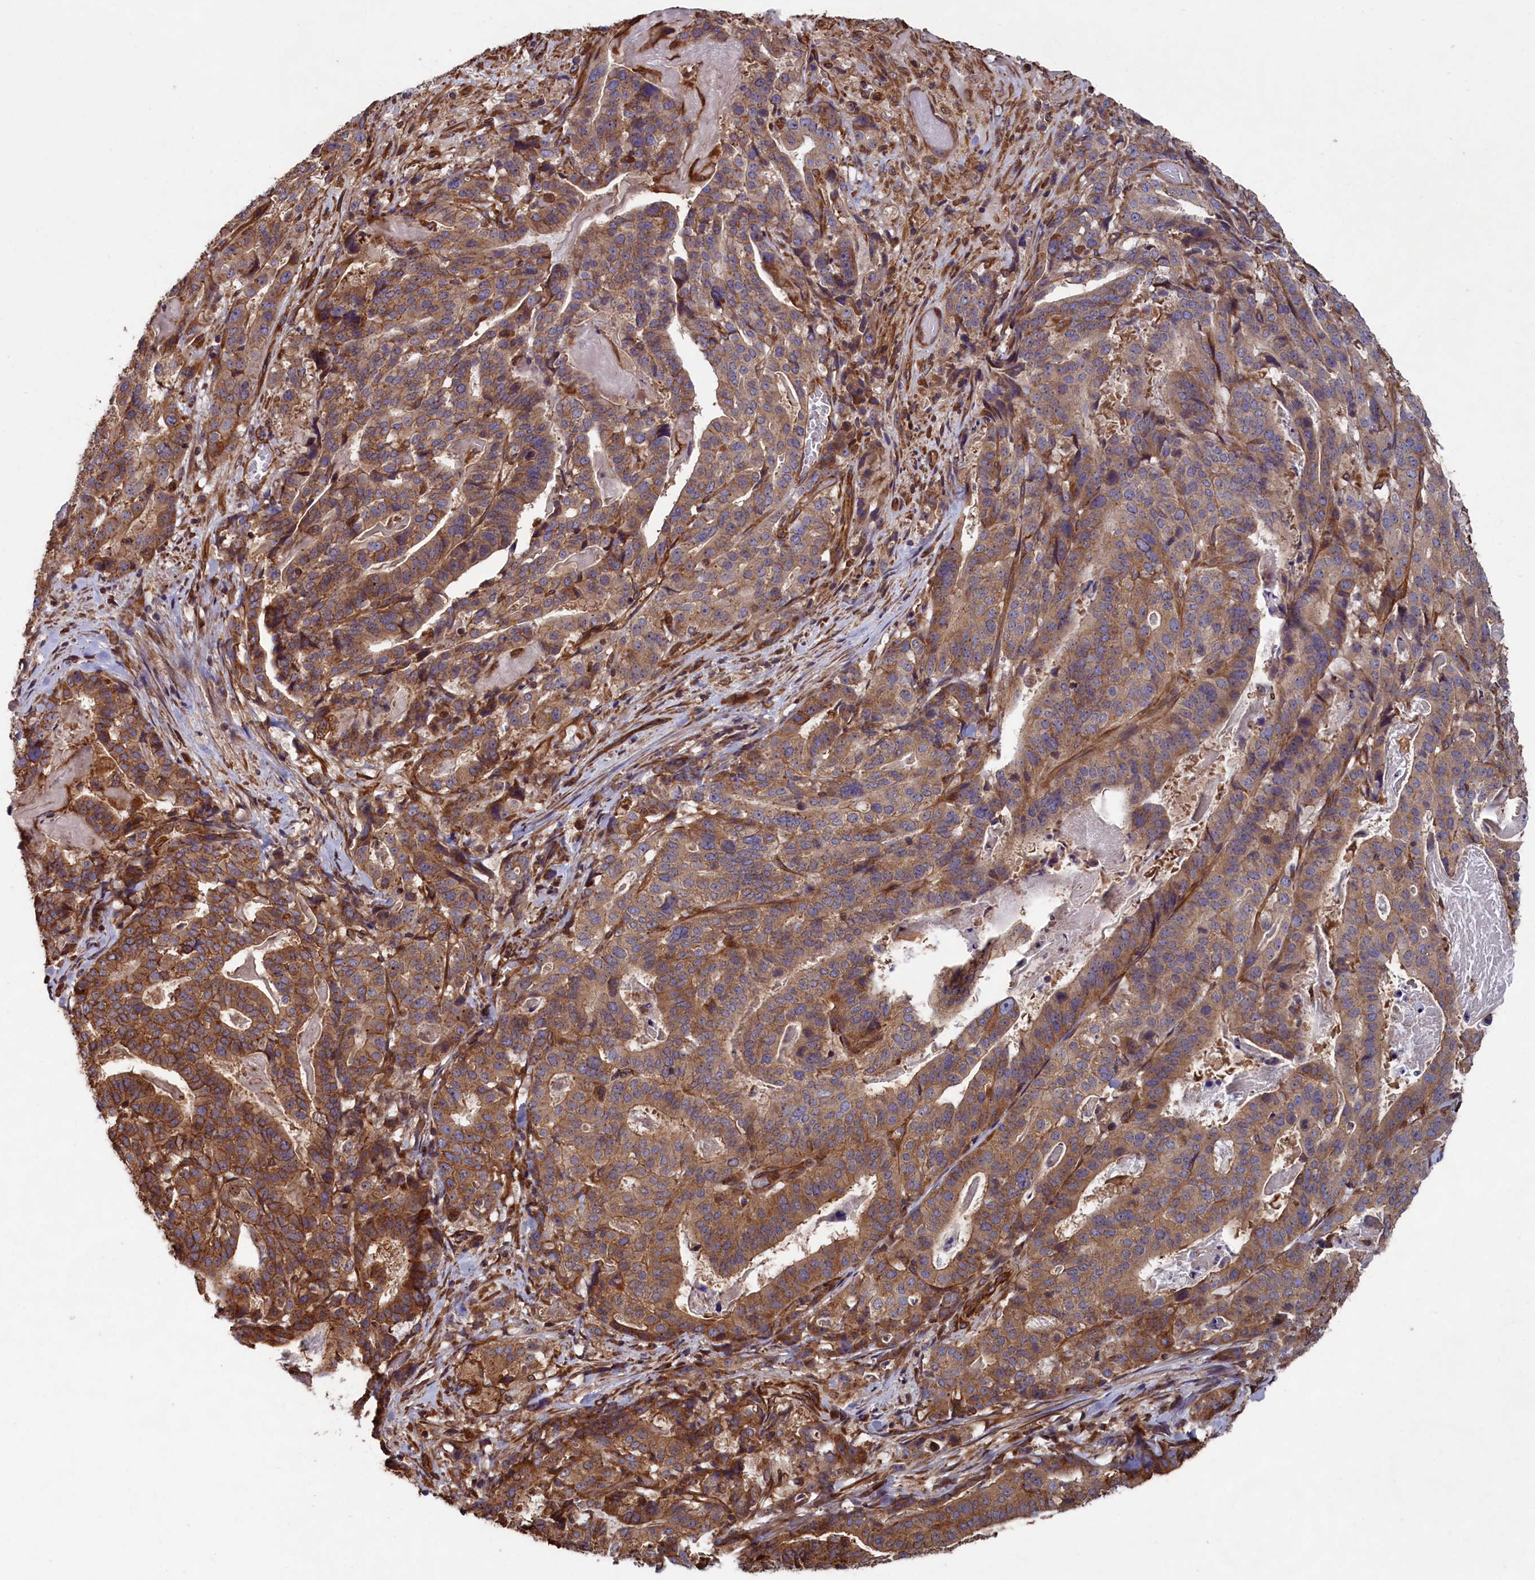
{"staining": {"intensity": "moderate", "quantity": "25%-75%", "location": "cytoplasmic/membranous"}, "tissue": "stomach cancer", "cell_type": "Tumor cells", "image_type": "cancer", "snomed": [{"axis": "morphology", "description": "Adenocarcinoma, NOS"}, {"axis": "topography", "description": "Stomach"}], "caption": "Tumor cells demonstrate moderate cytoplasmic/membranous expression in approximately 25%-75% of cells in stomach adenocarcinoma.", "gene": "CCDC124", "patient": {"sex": "male", "age": 48}}